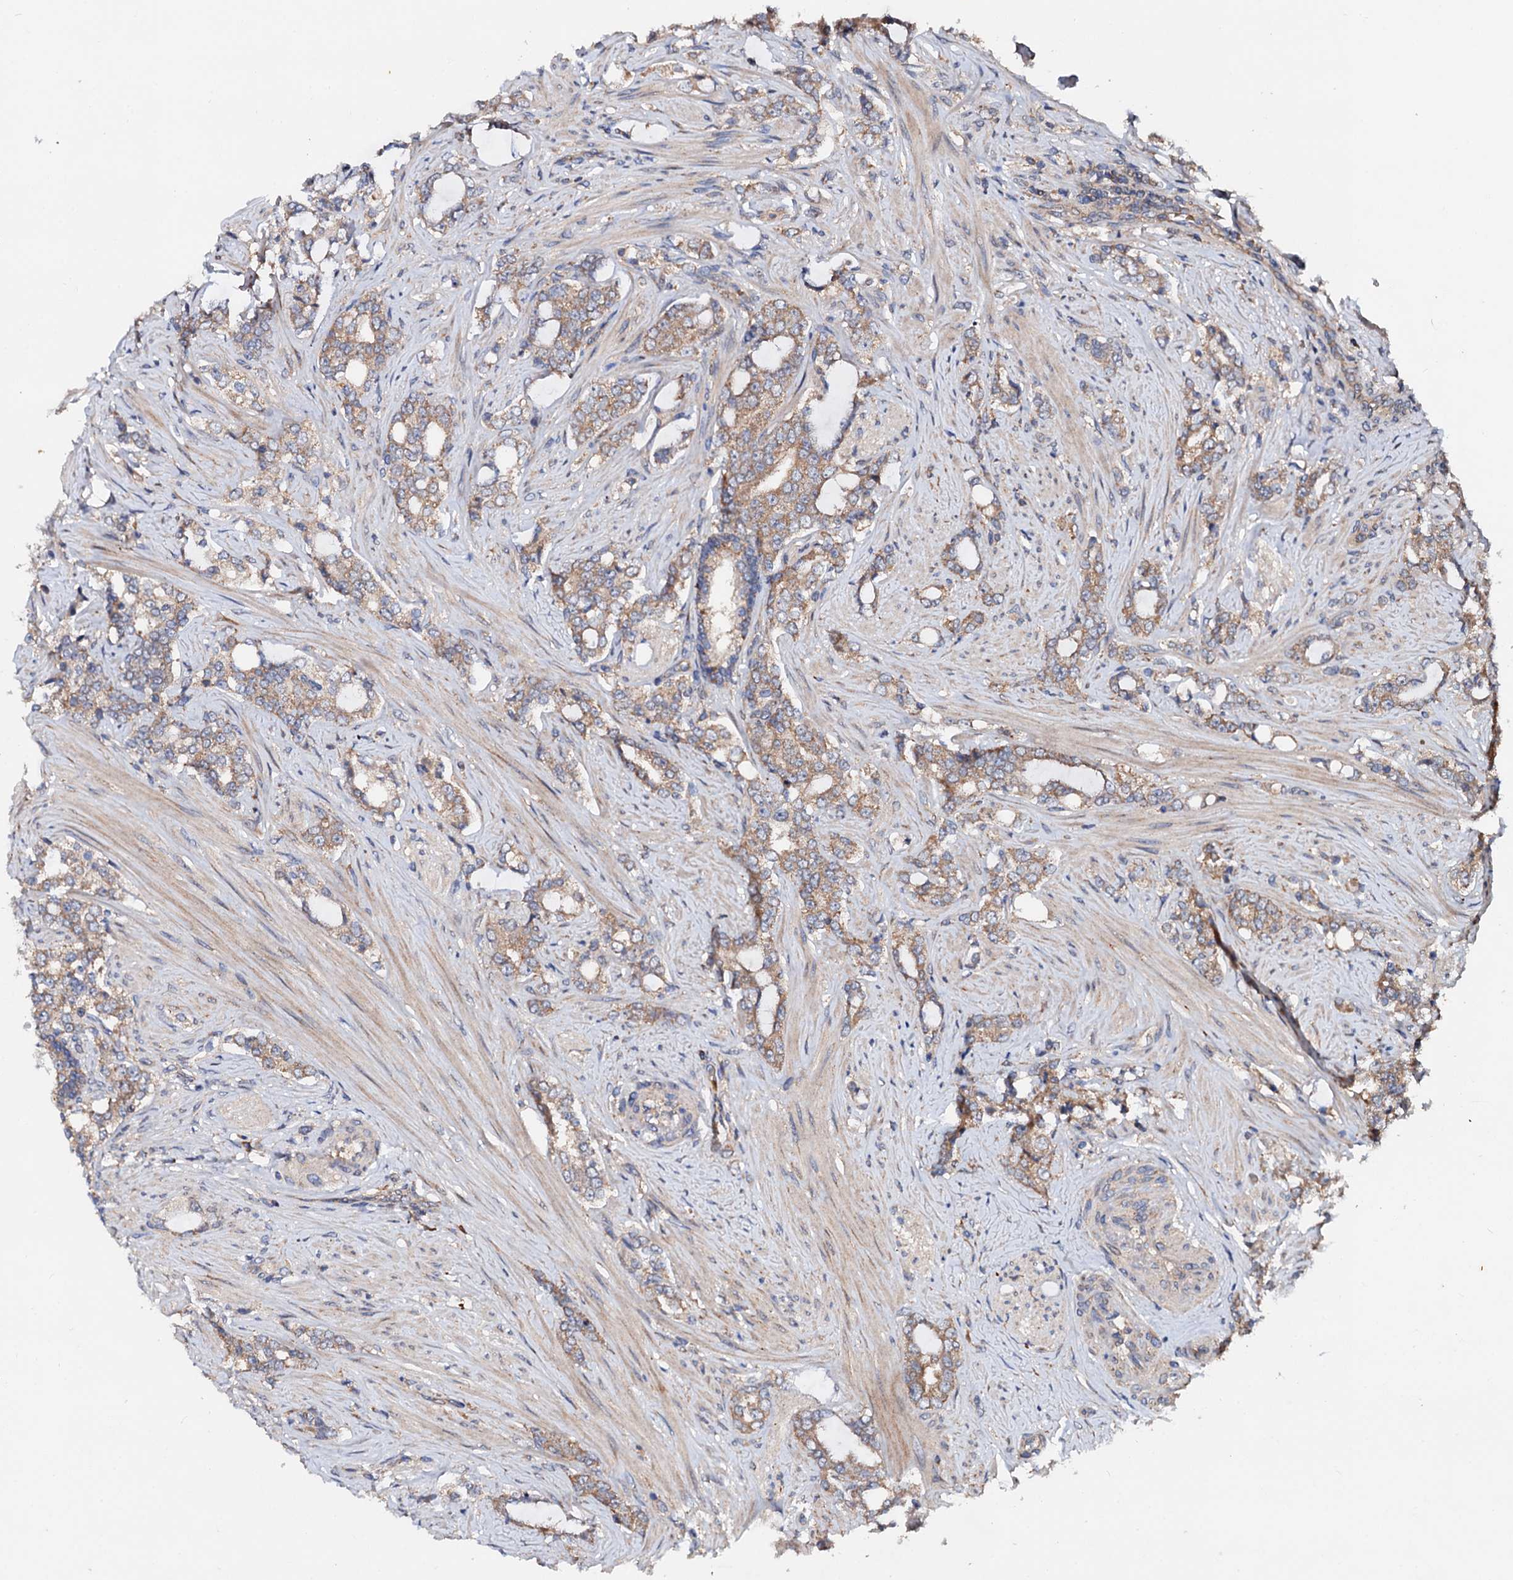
{"staining": {"intensity": "moderate", "quantity": ">75%", "location": "cytoplasmic/membranous"}, "tissue": "prostate cancer", "cell_type": "Tumor cells", "image_type": "cancer", "snomed": [{"axis": "morphology", "description": "Adenocarcinoma, High grade"}, {"axis": "topography", "description": "Prostate"}], "caption": "Immunohistochemistry histopathology image of prostate high-grade adenocarcinoma stained for a protein (brown), which reveals medium levels of moderate cytoplasmic/membranous expression in approximately >75% of tumor cells.", "gene": "EXTL1", "patient": {"sex": "male", "age": 64}}